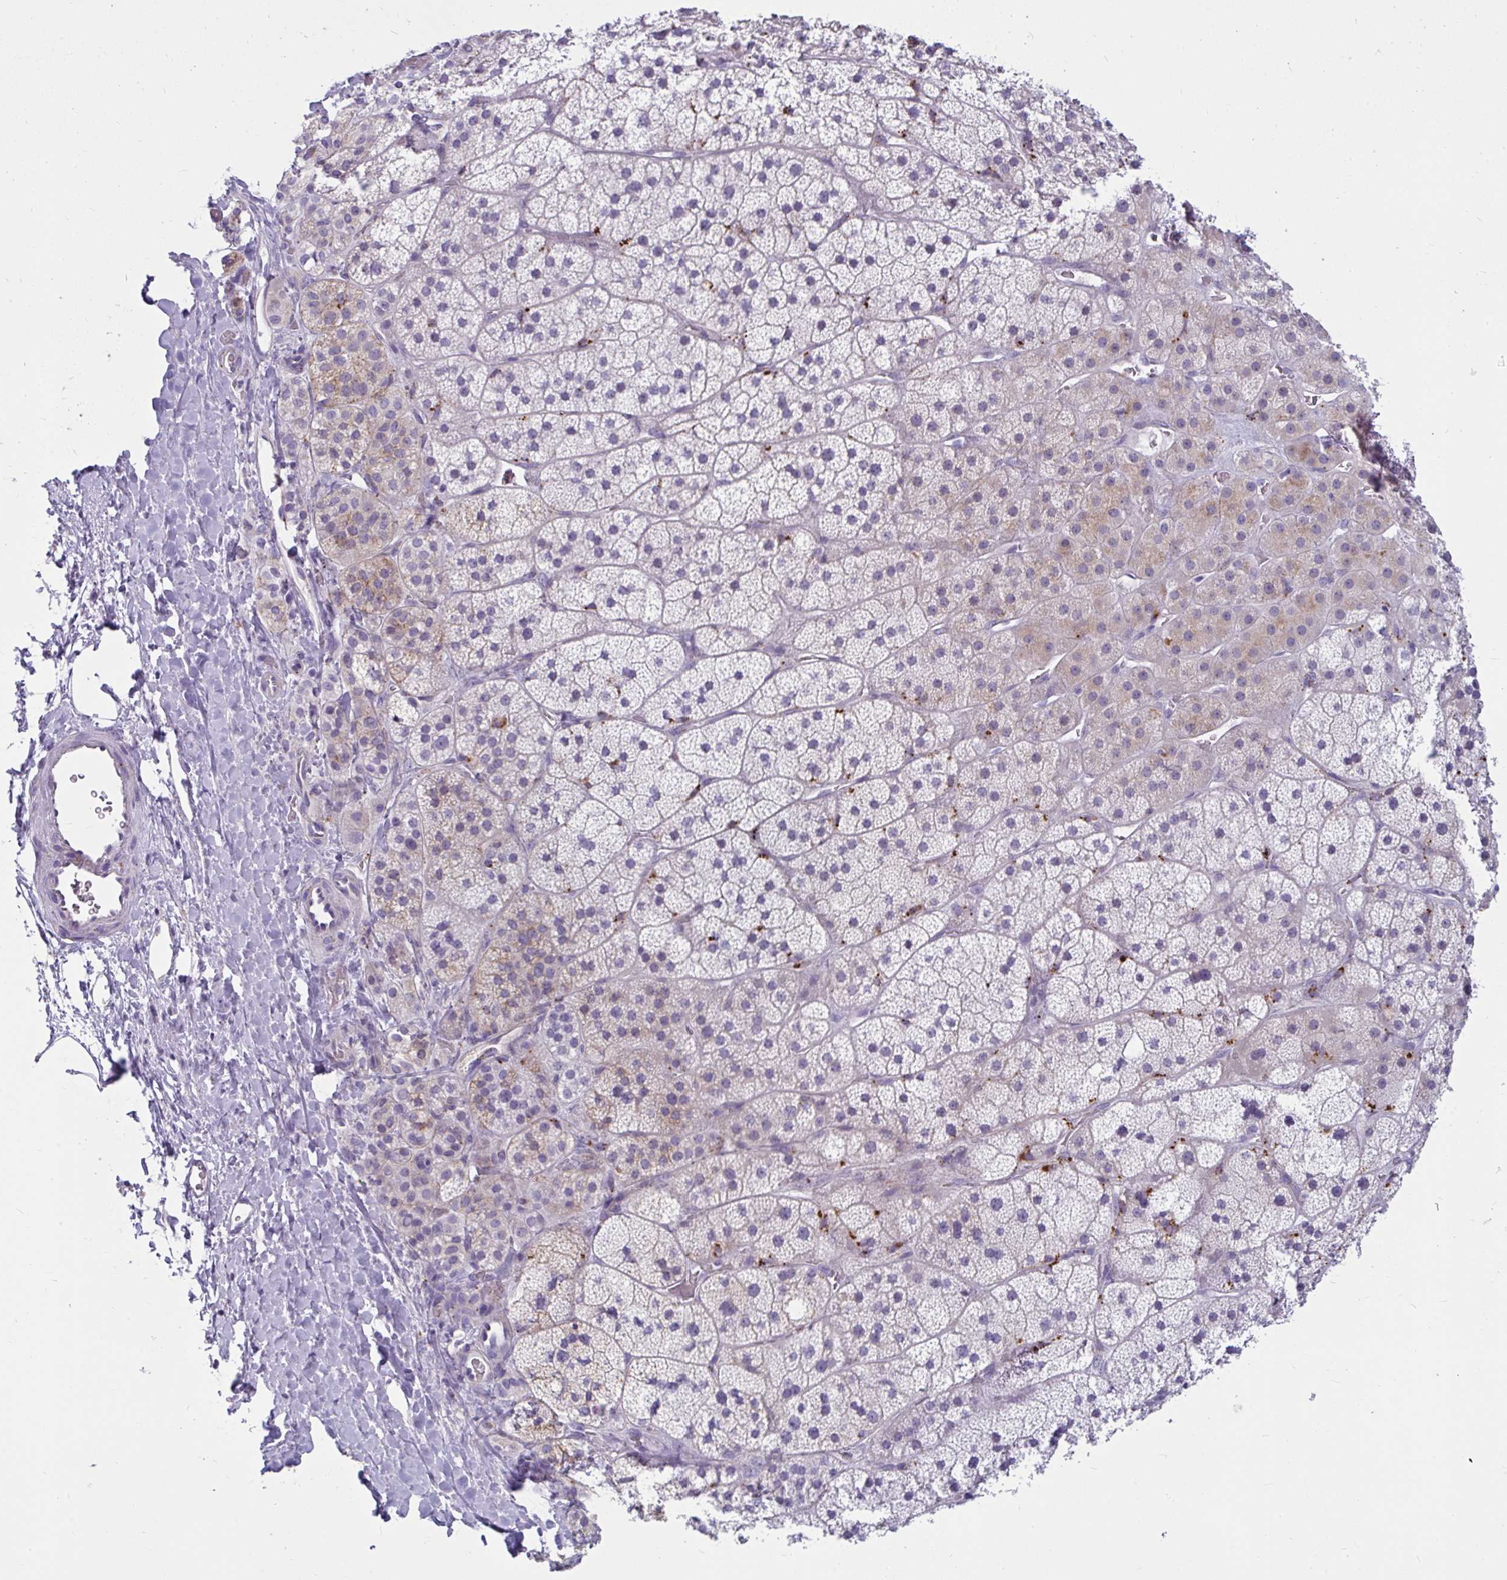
{"staining": {"intensity": "negative", "quantity": "none", "location": "none"}, "tissue": "adrenal gland", "cell_type": "Glandular cells", "image_type": "normal", "snomed": [{"axis": "morphology", "description": "Normal tissue, NOS"}, {"axis": "topography", "description": "Adrenal gland"}], "caption": "This is an immunohistochemistry (IHC) image of unremarkable adrenal gland. There is no expression in glandular cells.", "gene": "CTSZ", "patient": {"sex": "male", "age": 57}}